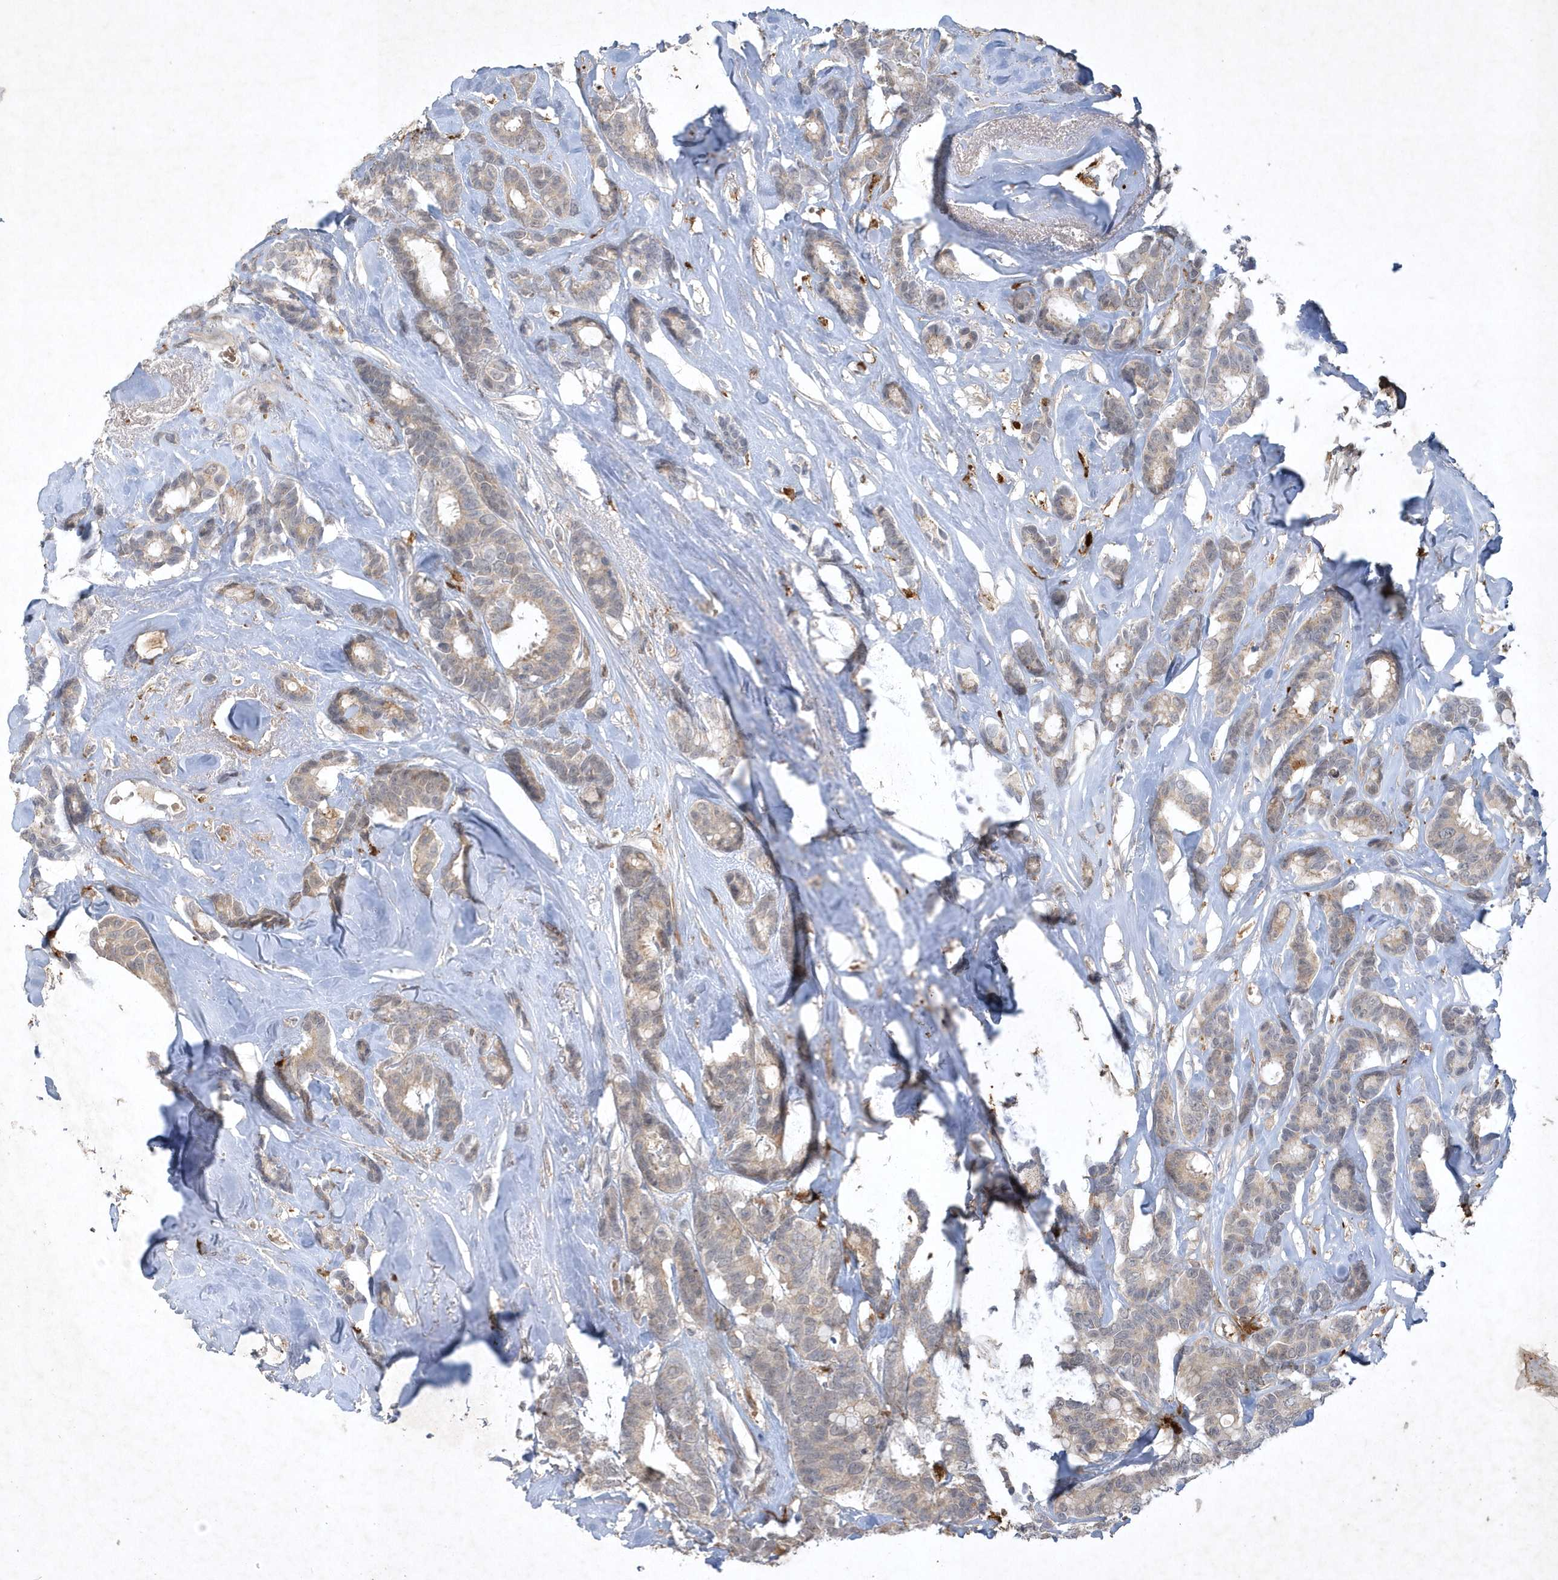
{"staining": {"intensity": "weak", "quantity": "25%-75%", "location": "cytoplasmic/membranous"}, "tissue": "breast cancer", "cell_type": "Tumor cells", "image_type": "cancer", "snomed": [{"axis": "morphology", "description": "Duct carcinoma"}, {"axis": "topography", "description": "Breast"}], "caption": "This is an image of IHC staining of breast intraductal carcinoma, which shows weak positivity in the cytoplasmic/membranous of tumor cells.", "gene": "THG1L", "patient": {"sex": "female", "age": 87}}